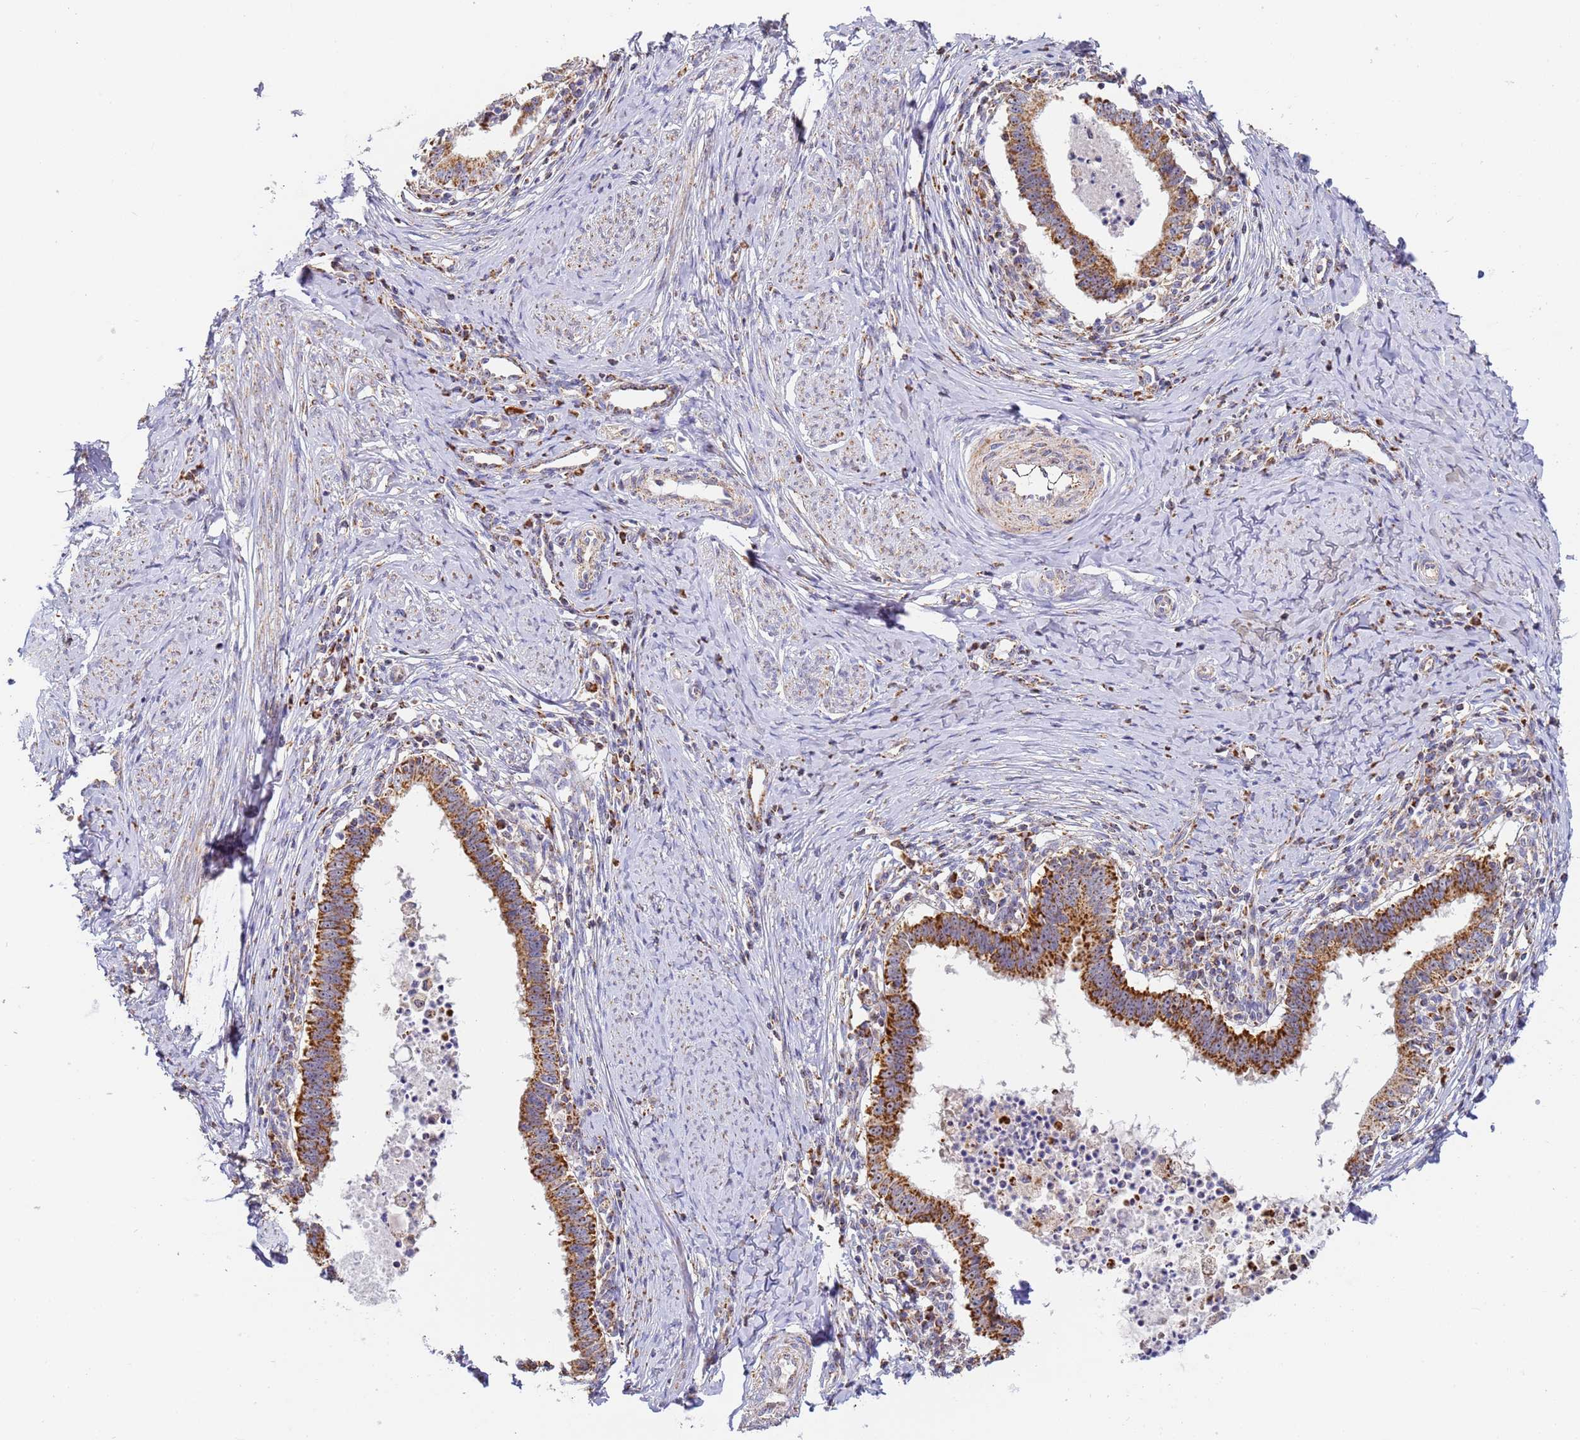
{"staining": {"intensity": "strong", "quantity": ">75%", "location": "cytoplasmic/membranous"}, "tissue": "cervical cancer", "cell_type": "Tumor cells", "image_type": "cancer", "snomed": [{"axis": "morphology", "description": "Adenocarcinoma, NOS"}, {"axis": "topography", "description": "Cervix"}], "caption": "IHC photomicrograph of neoplastic tissue: human cervical adenocarcinoma stained using immunohistochemistry demonstrates high levels of strong protein expression localized specifically in the cytoplasmic/membranous of tumor cells, appearing as a cytoplasmic/membranous brown color.", "gene": "FRG2C", "patient": {"sex": "female", "age": 36}}